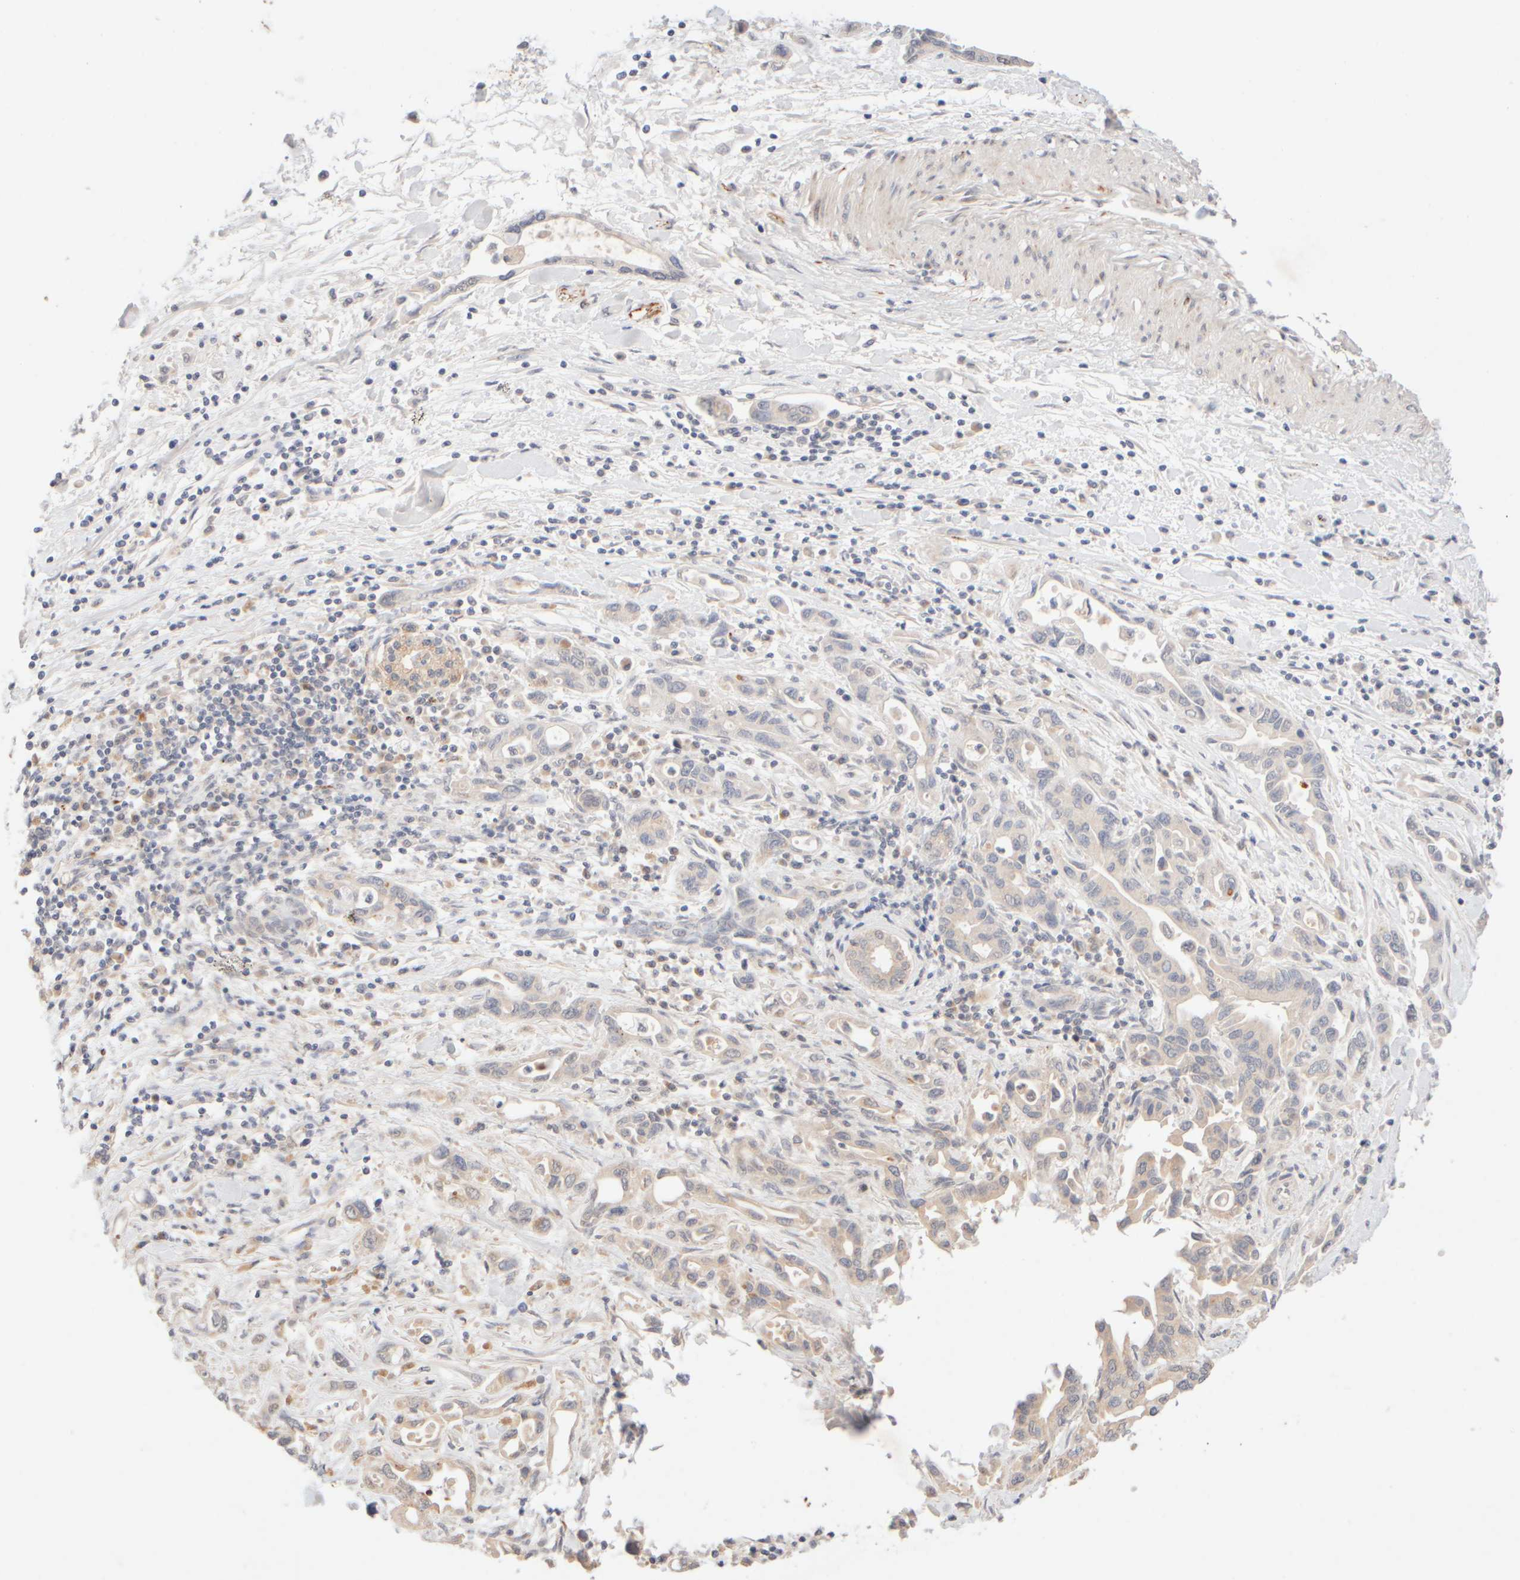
{"staining": {"intensity": "negative", "quantity": "none", "location": "none"}, "tissue": "pancreatic cancer", "cell_type": "Tumor cells", "image_type": "cancer", "snomed": [{"axis": "morphology", "description": "Adenocarcinoma, NOS"}, {"axis": "topography", "description": "Pancreas"}], "caption": "Human adenocarcinoma (pancreatic) stained for a protein using IHC demonstrates no positivity in tumor cells.", "gene": "SNTB1", "patient": {"sex": "female", "age": 57}}